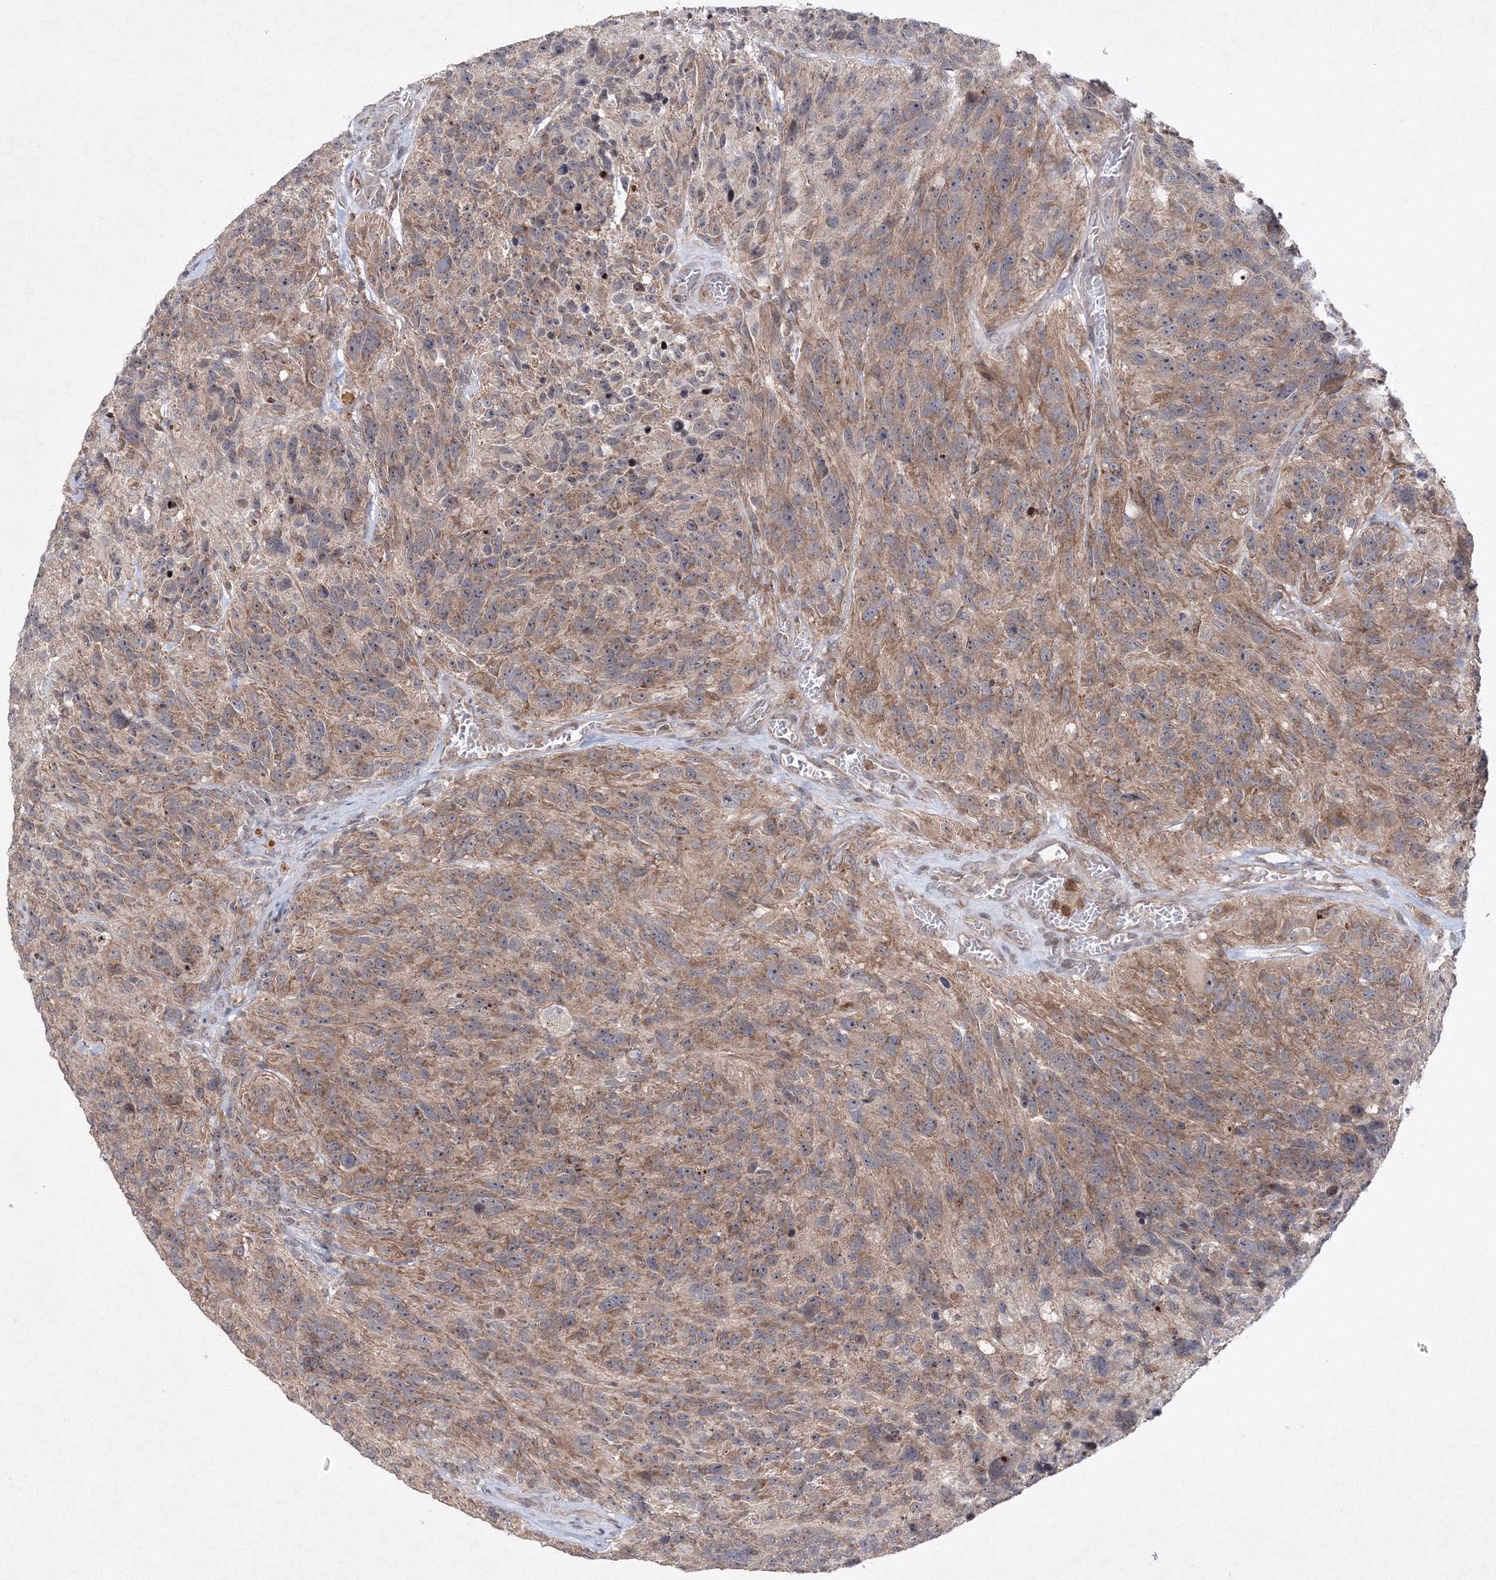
{"staining": {"intensity": "moderate", "quantity": ">75%", "location": "cytoplasmic/membranous"}, "tissue": "glioma", "cell_type": "Tumor cells", "image_type": "cancer", "snomed": [{"axis": "morphology", "description": "Glioma, malignant, High grade"}, {"axis": "topography", "description": "Brain"}], "caption": "Moderate cytoplasmic/membranous expression for a protein is seen in about >75% of tumor cells of high-grade glioma (malignant) using immunohistochemistry.", "gene": "MKRN2", "patient": {"sex": "male", "age": 69}}